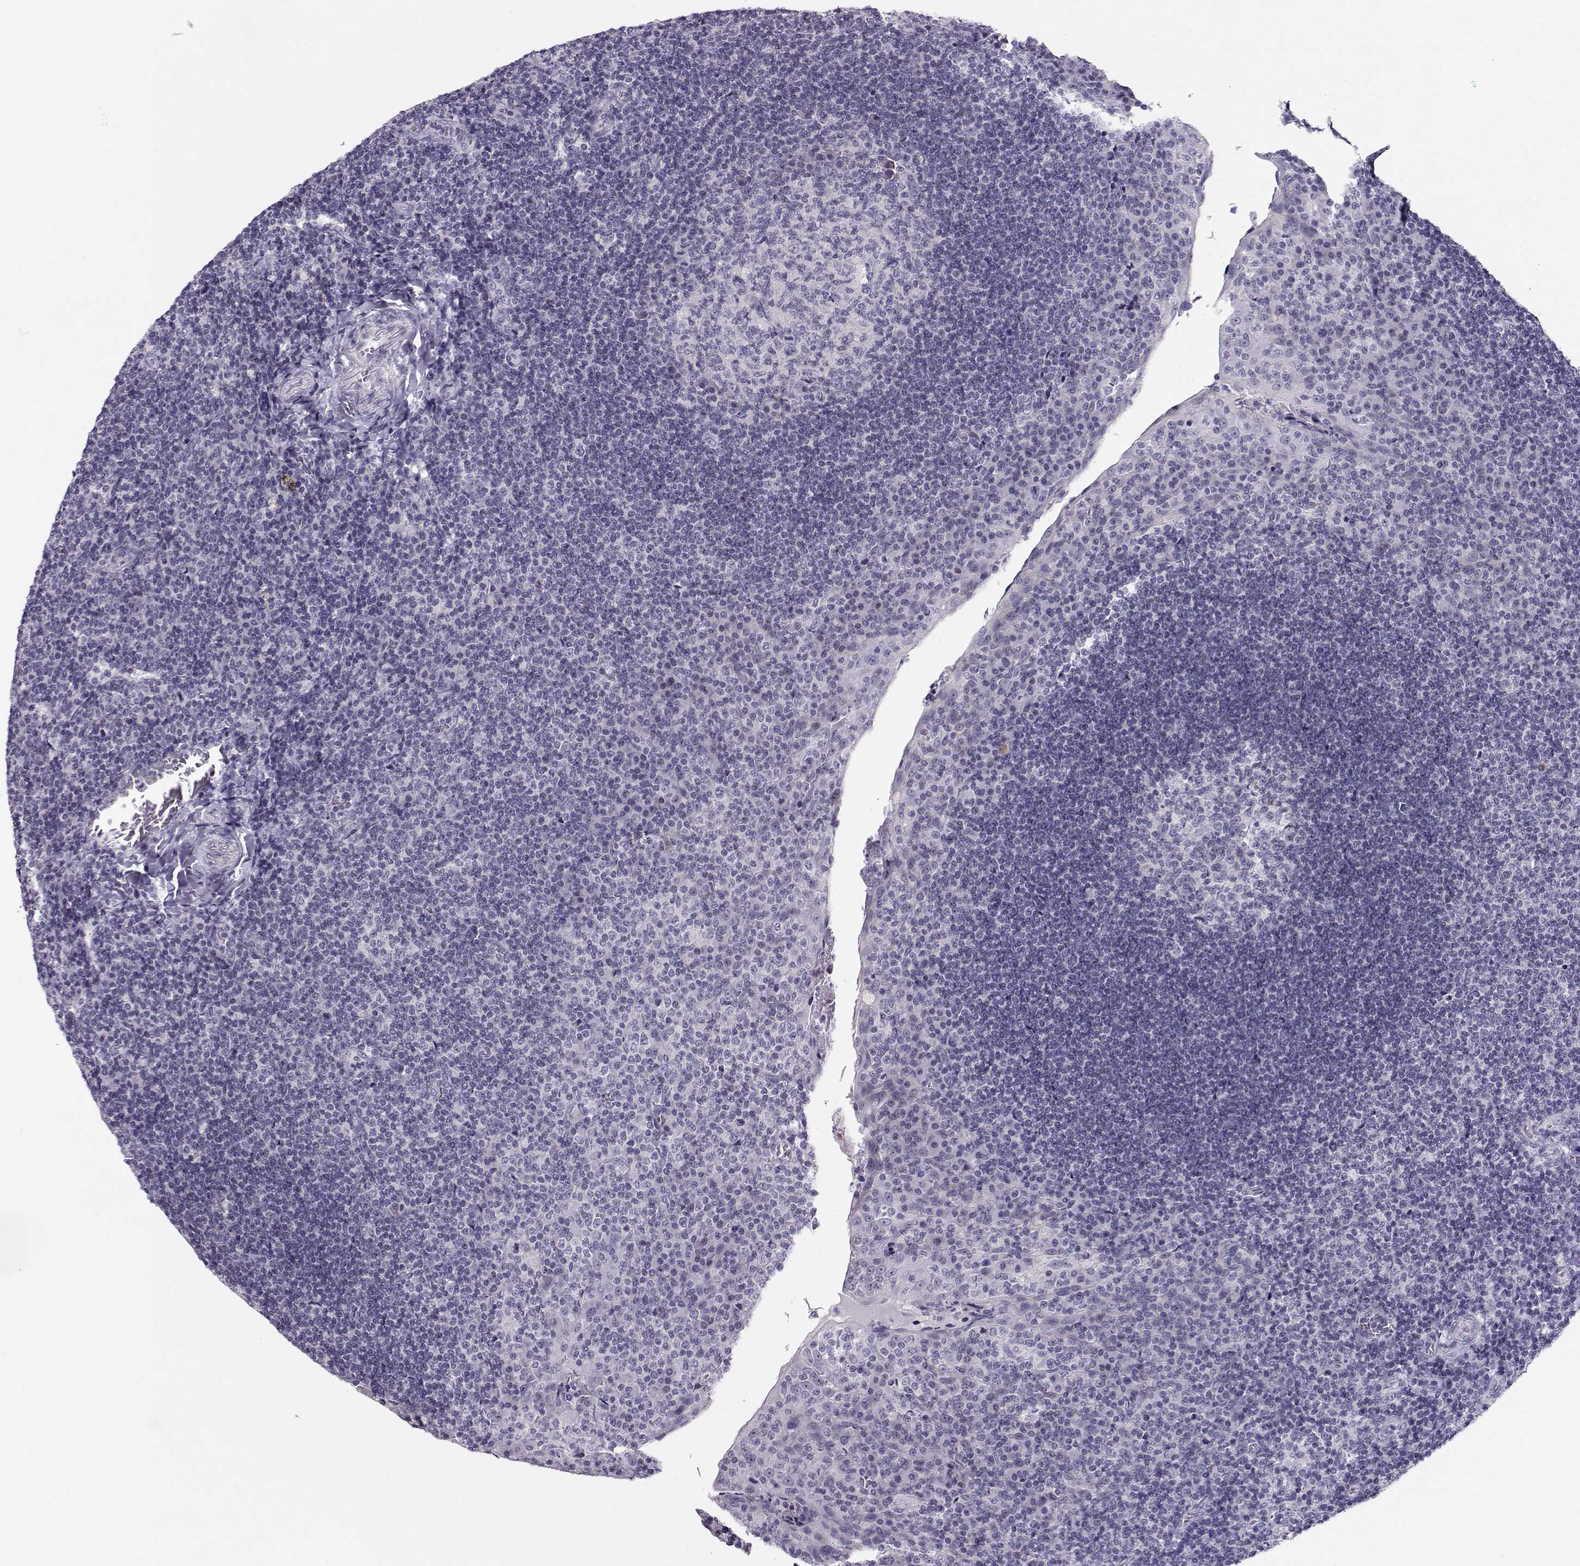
{"staining": {"intensity": "negative", "quantity": "none", "location": "none"}, "tissue": "tonsil", "cell_type": "Germinal center cells", "image_type": "normal", "snomed": [{"axis": "morphology", "description": "Normal tissue, NOS"}, {"axis": "topography", "description": "Tonsil"}], "caption": "DAB (3,3'-diaminobenzidine) immunohistochemical staining of unremarkable human tonsil demonstrates no significant expression in germinal center cells. (Immunohistochemistry, brightfield microscopy, high magnification).", "gene": "CRX", "patient": {"sex": "male", "age": 17}}